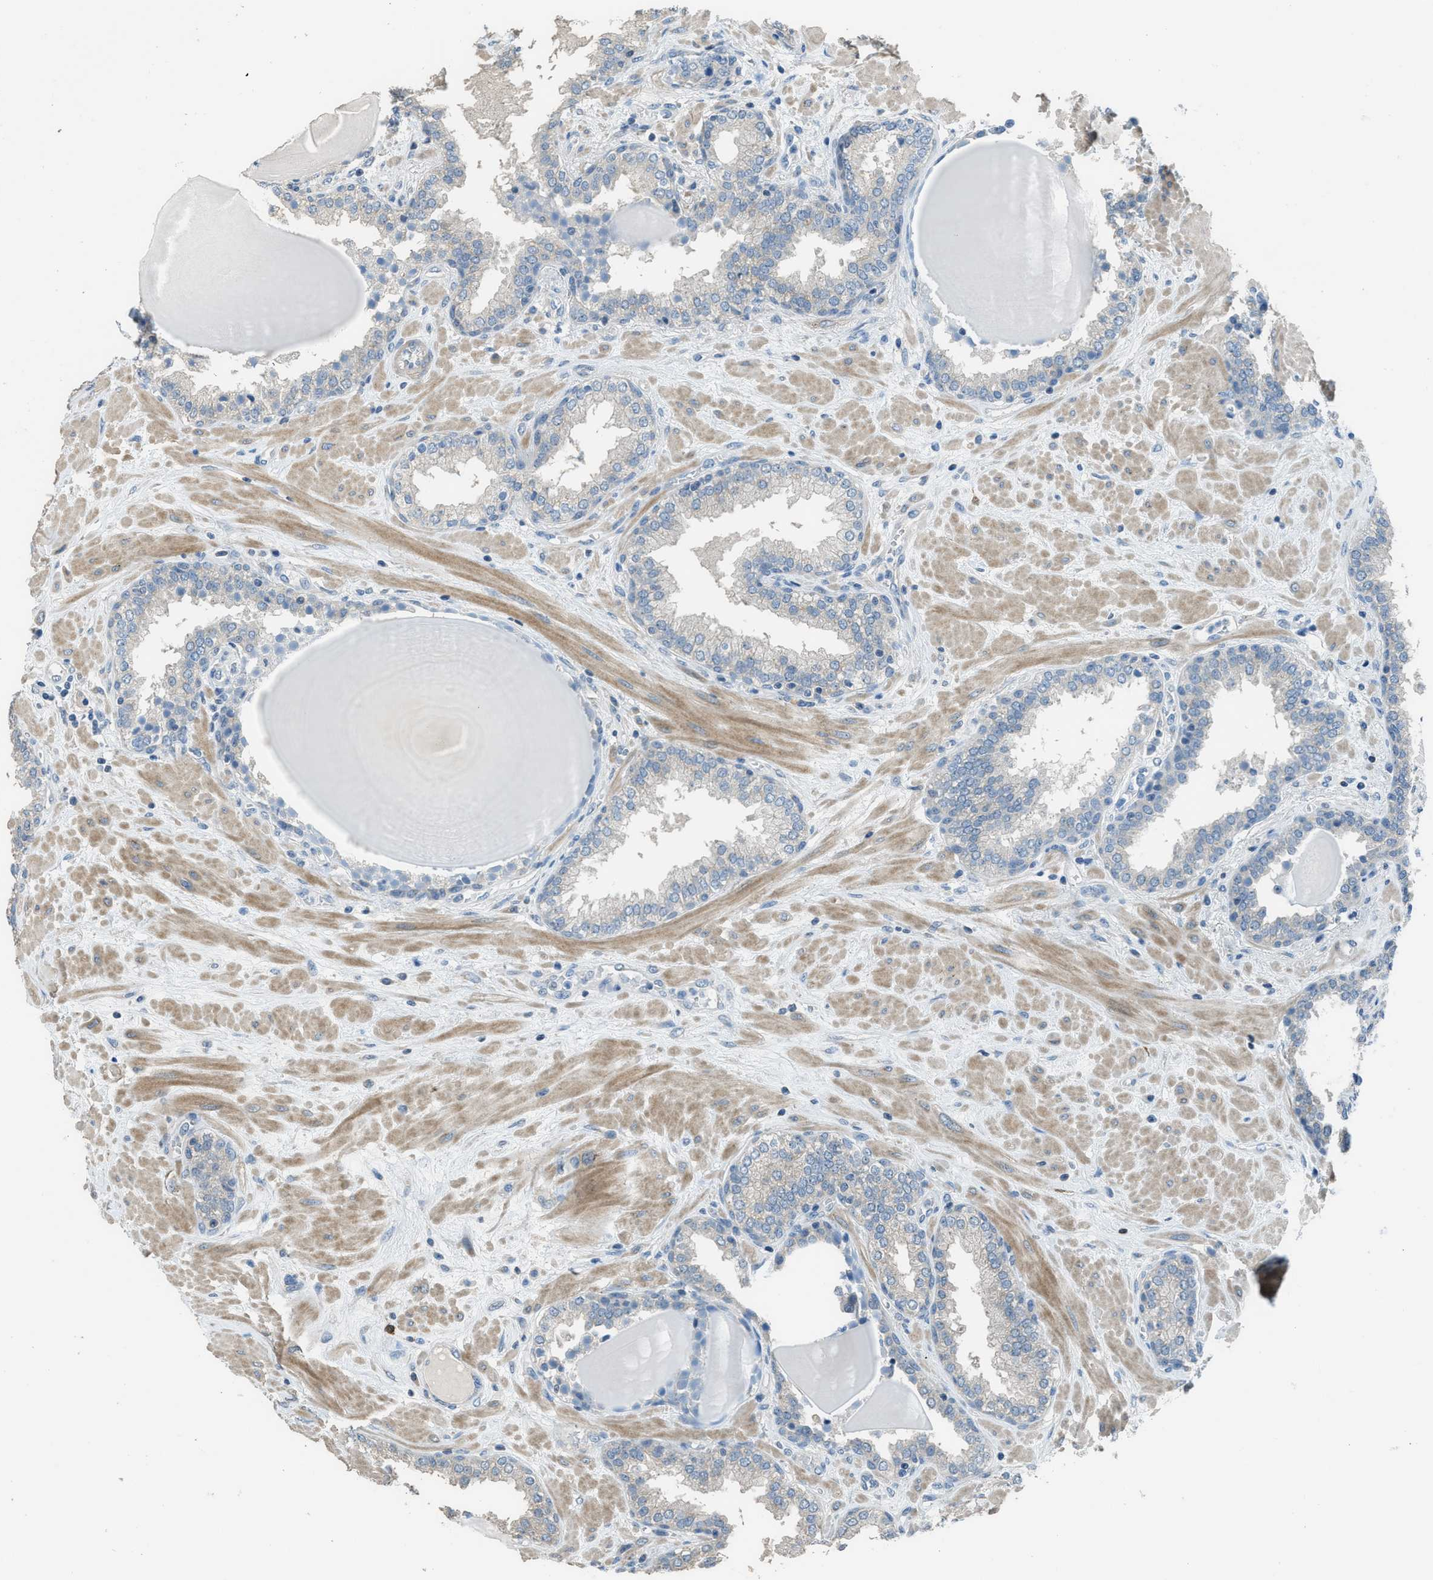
{"staining": {"intensity": "weak", "quantity": "25%-75%", "location": "cytoplasmic/membranous"}, "tissue": "prostate", "cell_type": "Glandular cells", "image_type": "normal", "snomed": [{"axis": "morphology", "description": "Normal tissue, NOS"}, {"axis": "topography", "description": "Prostate"}], "caption": "A brown stain labels weak cytoplasmic/membranous positivity of a protein in glandular cells of unremarkable human prostate.", "gene": "TIMD4", "patient": {"sex": "male", "age": 51}}